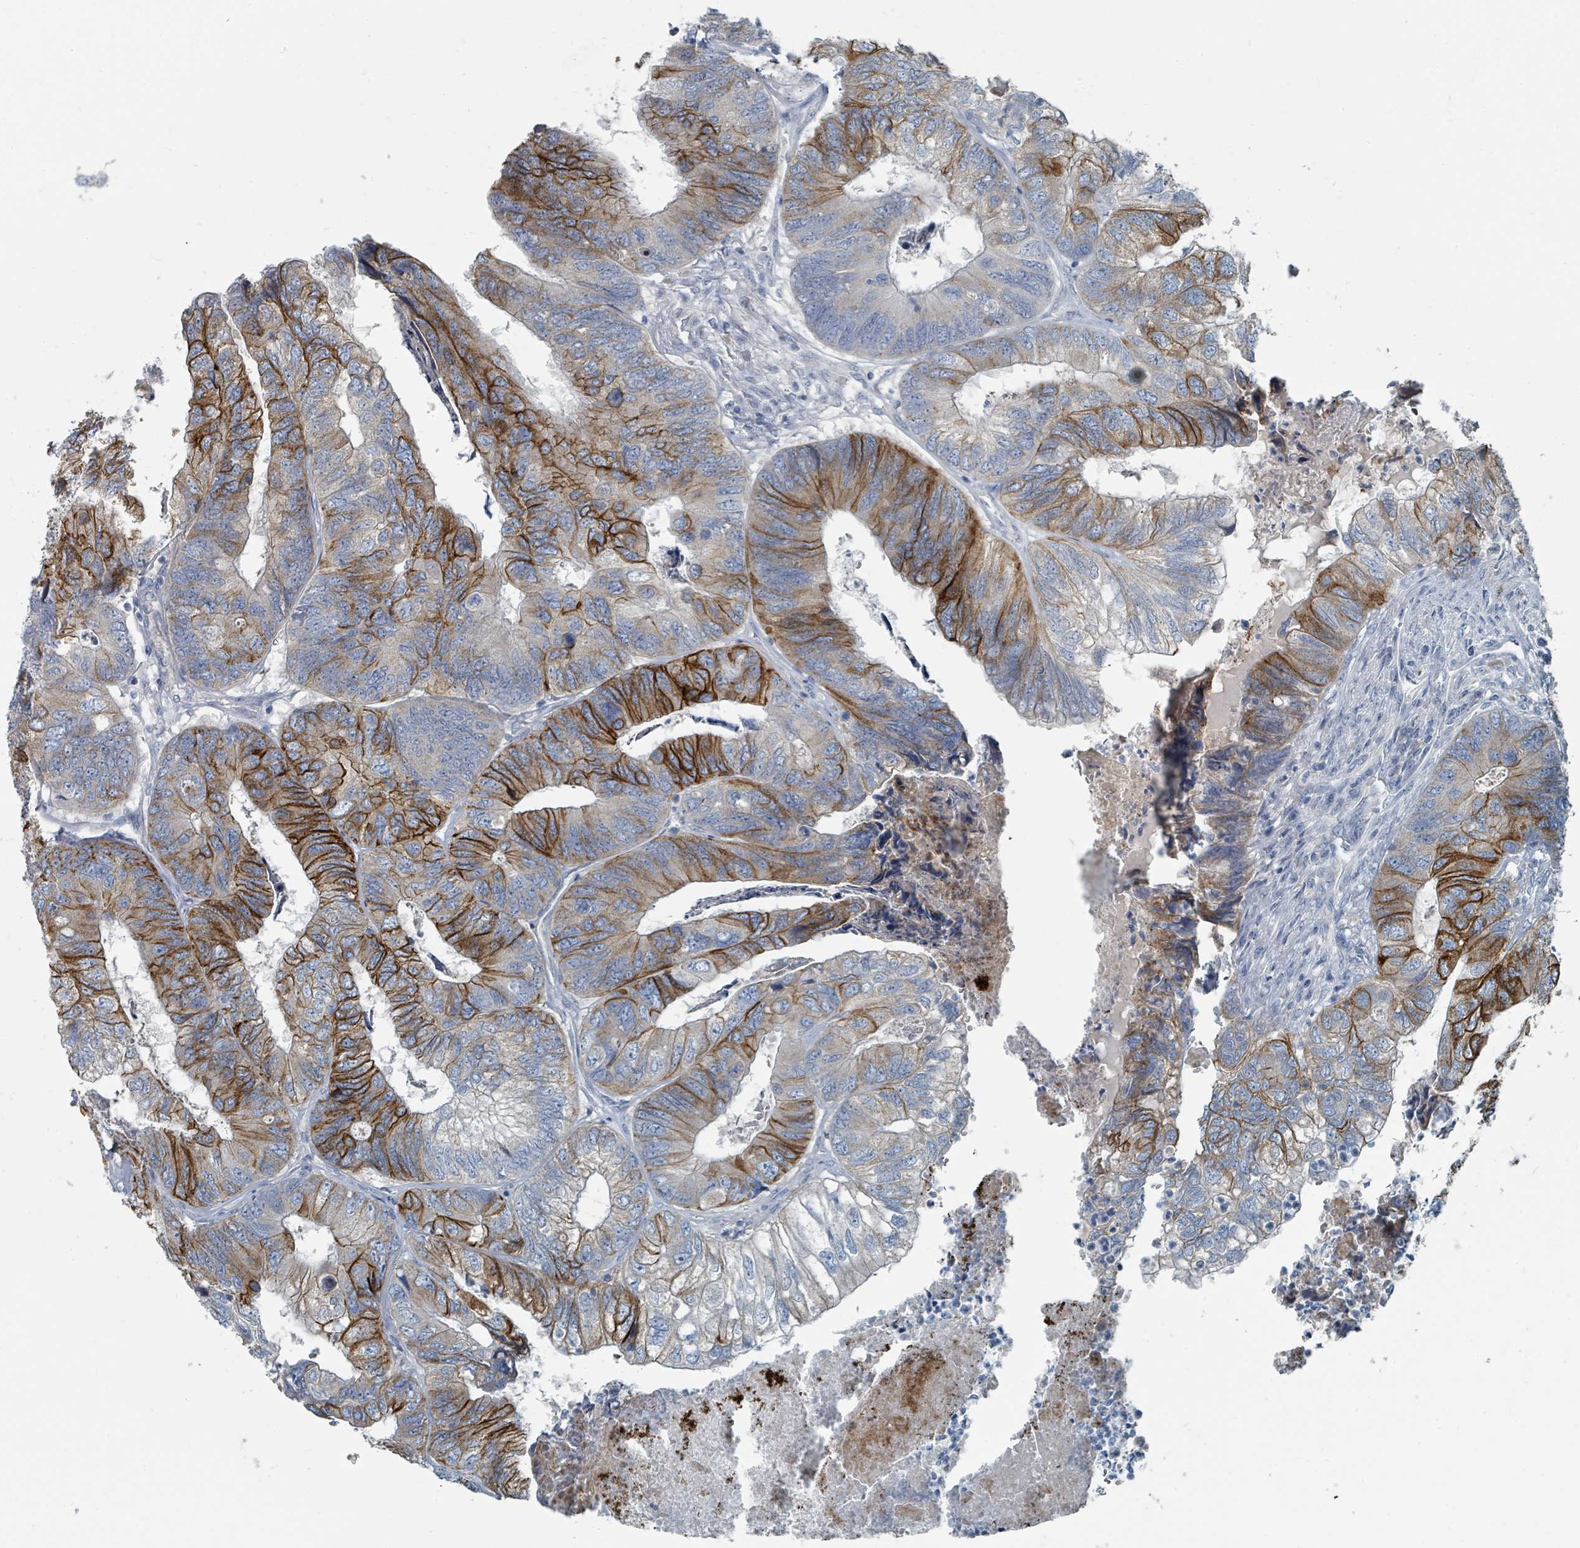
{"staining": {"intensity": "strong", "quantity": "25%-75%", "location": "cytoplasmic/membranous"}, "tissue": "colorectal cancer", "cell_type": "Tumor cells", "image_type": "cancer", "snomed": [{"axis": "morphology", "description": "Adenocarcinoma, NOS"}, {"axis": "topography", "description": "Colon"}], "caption": "A photomicrograph showing strong cytoplasmic/membranous expression in about 25%-75% of tumor cells in colorectal cancer (adenocarcinoma), as visualized by brown immunohistochemical staining.", "gene": "RASA4", "patient": {"sex": "female", "age": 67}}